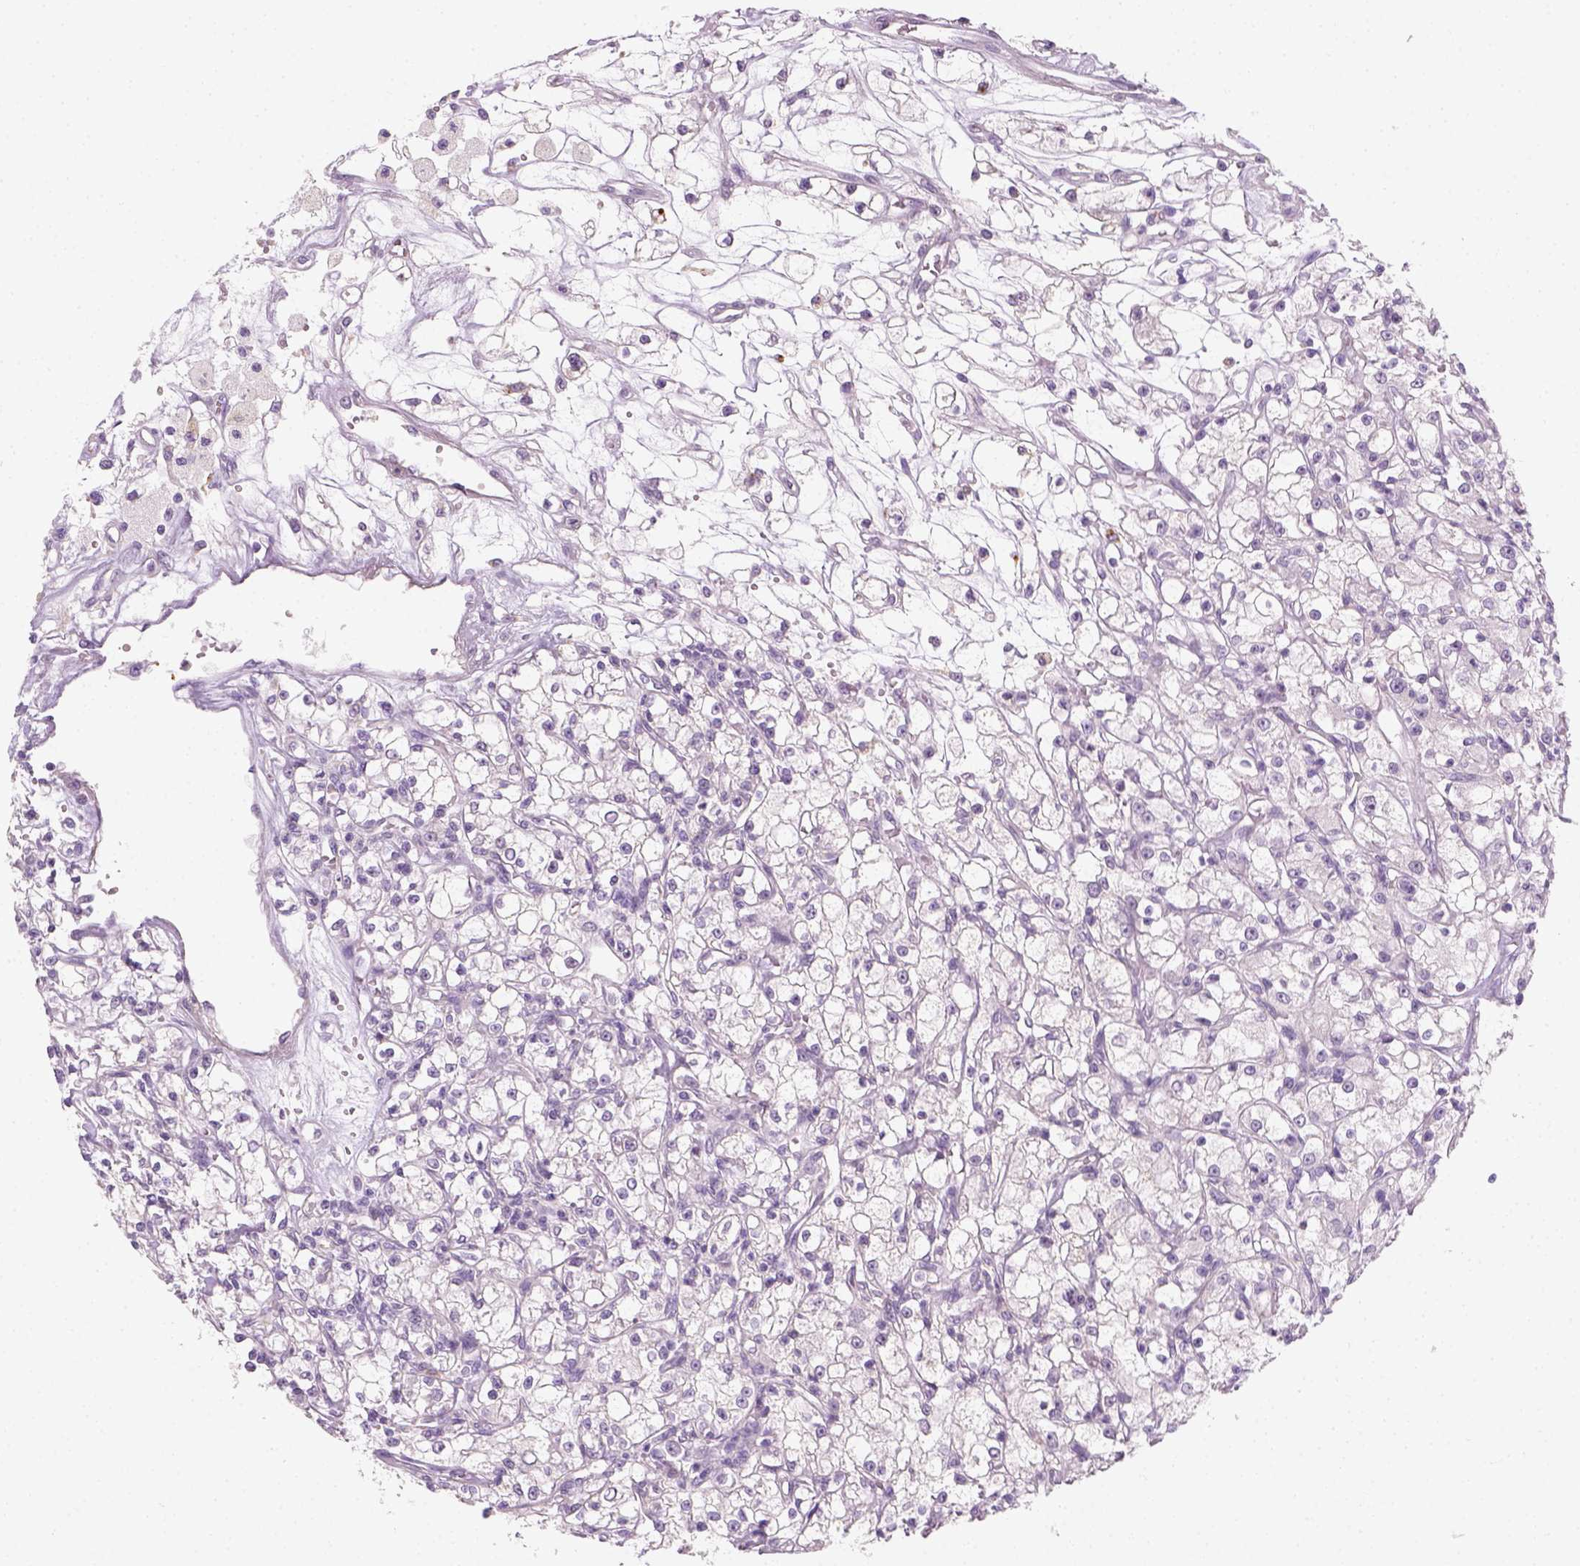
{"staining": {"intensity": "negative", "quantity": "none", "location": "none"}, "tissue": "renal cancer", "cell_type": "Tumor cells", "image_type": "cancer", "snomed": [{"axis": "morphology", "description": "Adenocarcinoma, NOS"}, {"axis": "topography", "description": "Kidney"}], "caption": "Renal adenocarcinoma was stained to show a protein in brown. There is no significant expression in tumor cells. (Brightfield microscopy of DAB (3,3'-diaminobenzidine) immunohistochemistry (IHC) at high magnification).", "gene": "FAM163B", "patient": {"sex": "female", "age": 59}}